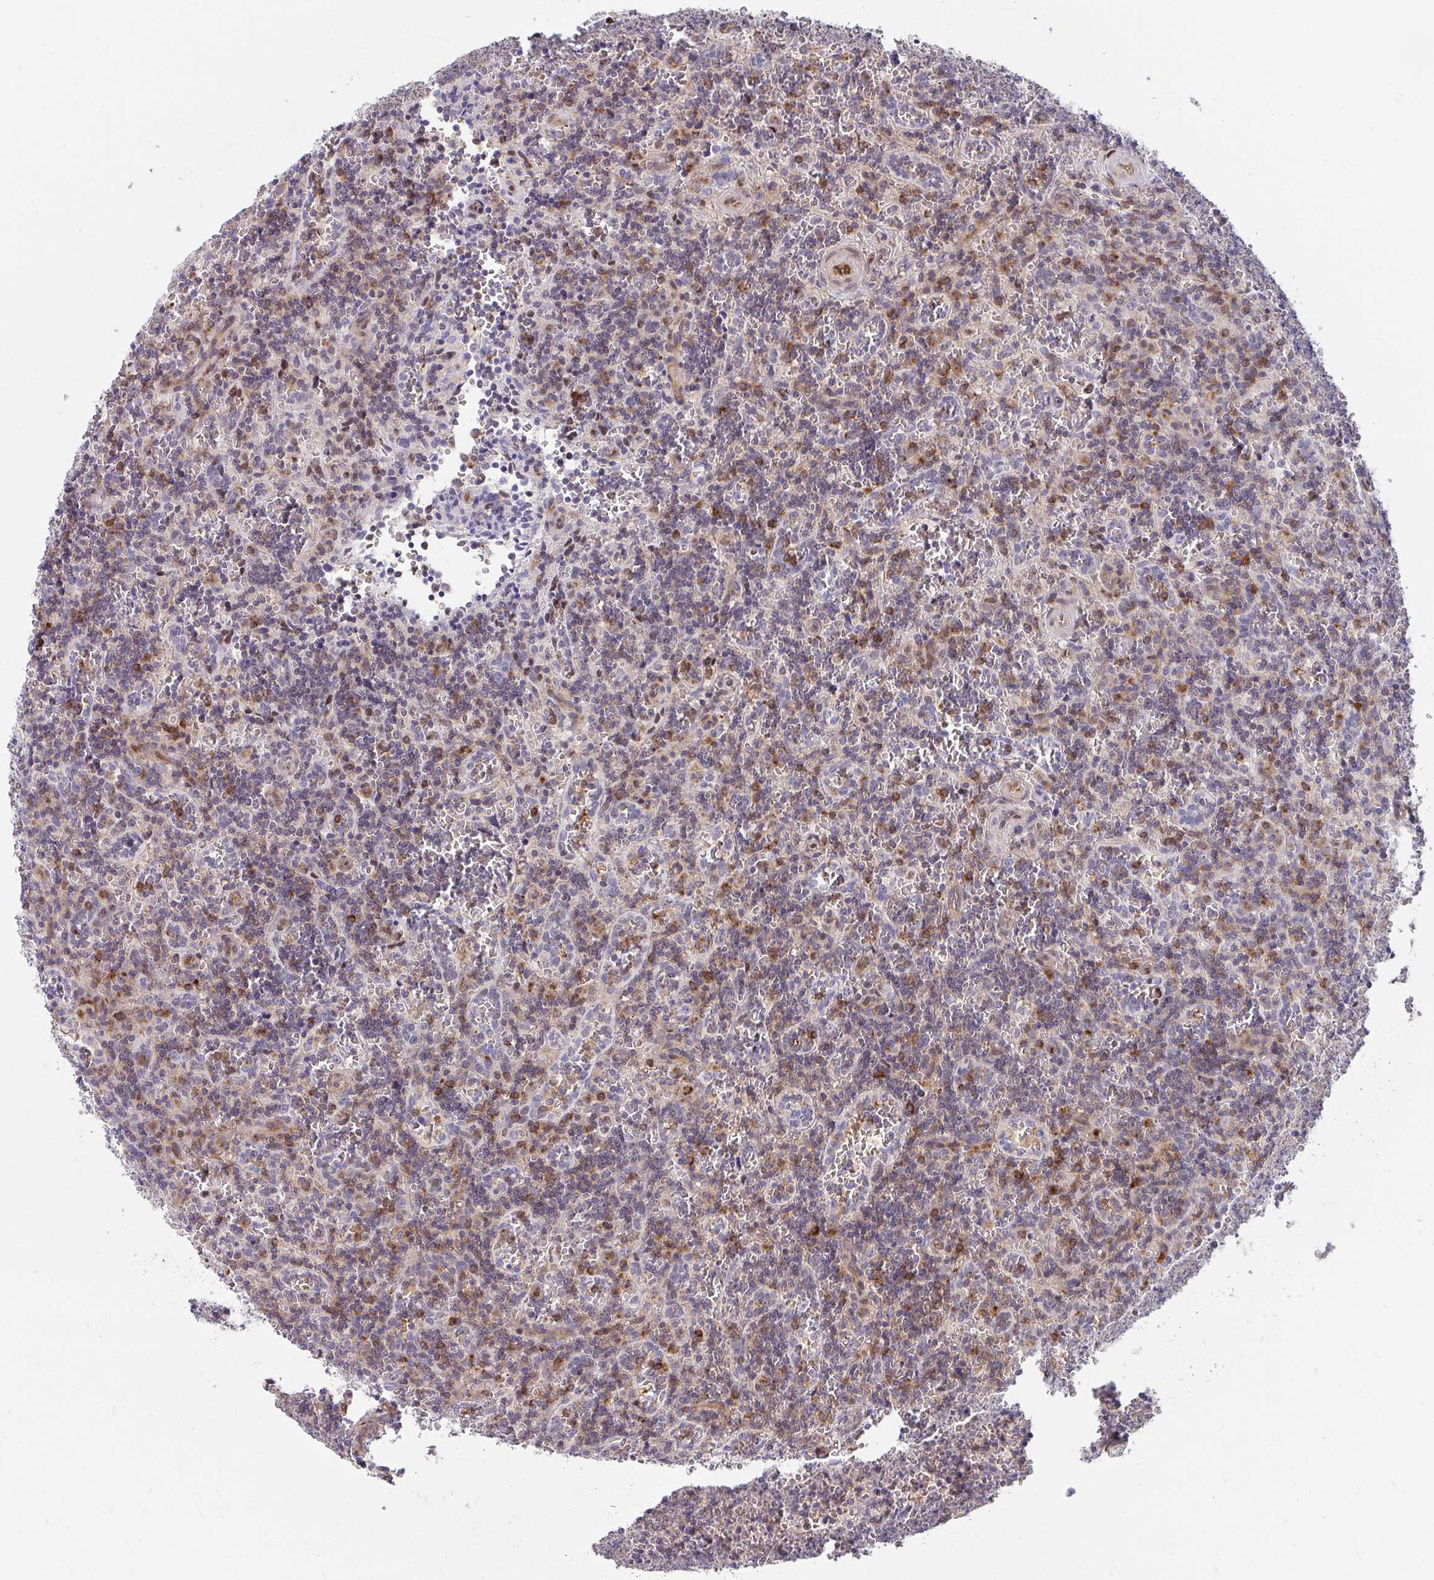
{"staining": {"intensity": "weak", "quantity": "25%-75%", "location": "cytoplasmic/membranous"}, "tissue": "lymphoma", "cell_type": "Tumor cells", "image_type": "cancer", "snomed": [{"axis": "morphology", "description": "Malignant lymphoma, non-Hodgkin's type, Low grade"}, {"axis": "topography", "description": "Spleen"}], "caption": "Weak cytoplasmic/membranous positivity is seen in about 25%-75% of tumor cells in lymphoma. The protein of interest is stained brown, and the nuclei are stained in blue (DAB IHC with brightfield microscopy, high magnification).", "gene": "FOXN3", "patient": {"sex": "male", "age": 73}}